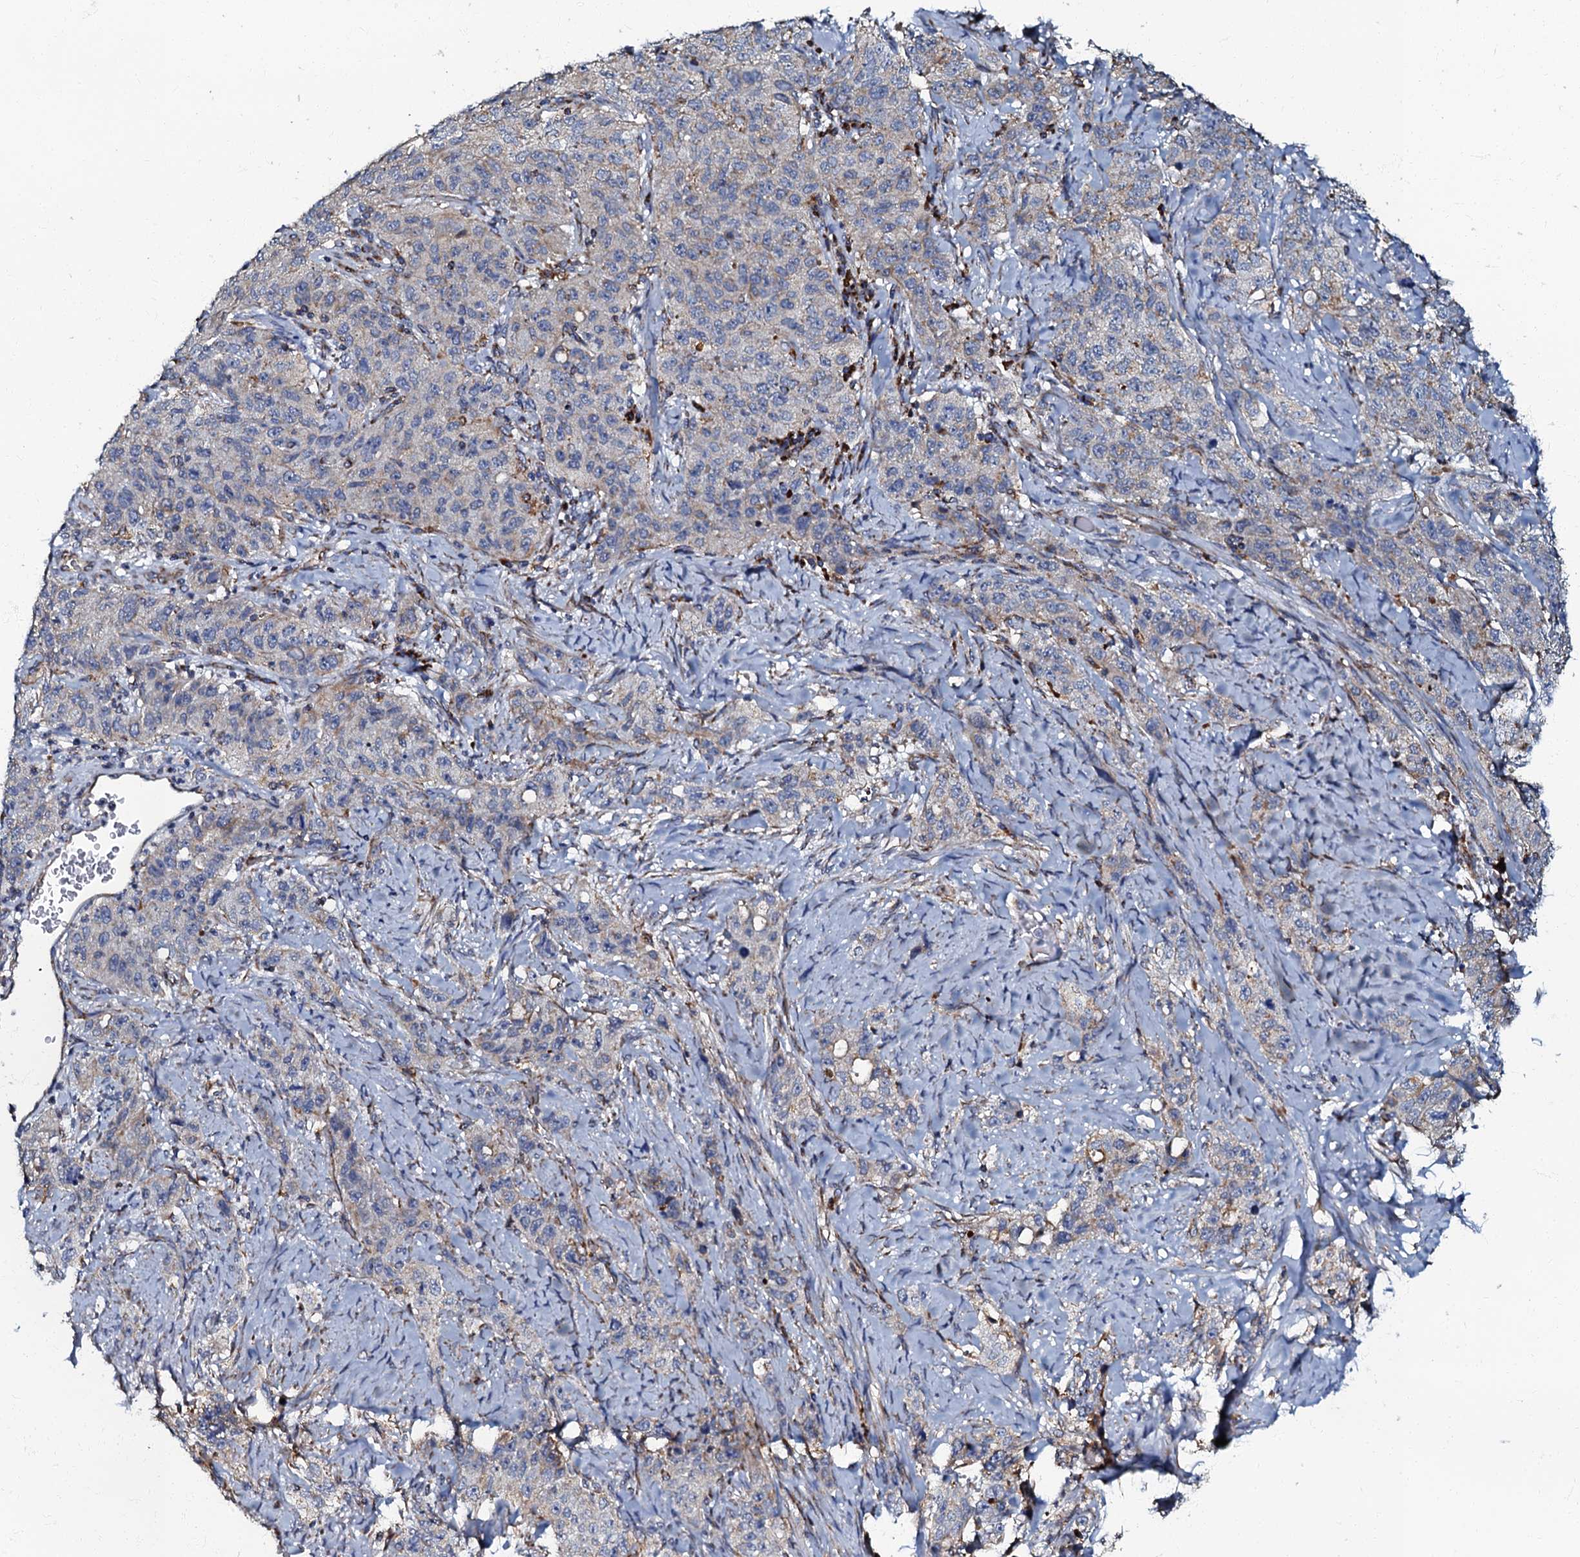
{"staining": {"intensity": "weak", "quantity": "<25%", "location": "cytoplasmic/membranous"}, "tissue": "stomach cancer", "cell_type": "Tumor cells", "image_type": "cancer", "snomed": [{"axis": "morphology", "description": "Adenocarcinoma, NOS"}, {"axis": "topography", "description": "Stomach"}], "caption": "Immunohistochemical staining of stomach cancer reveals no significant expression in tumor cells.", "gene": "NDUFA12", "patient": {"sex": "male", "age": 48}}